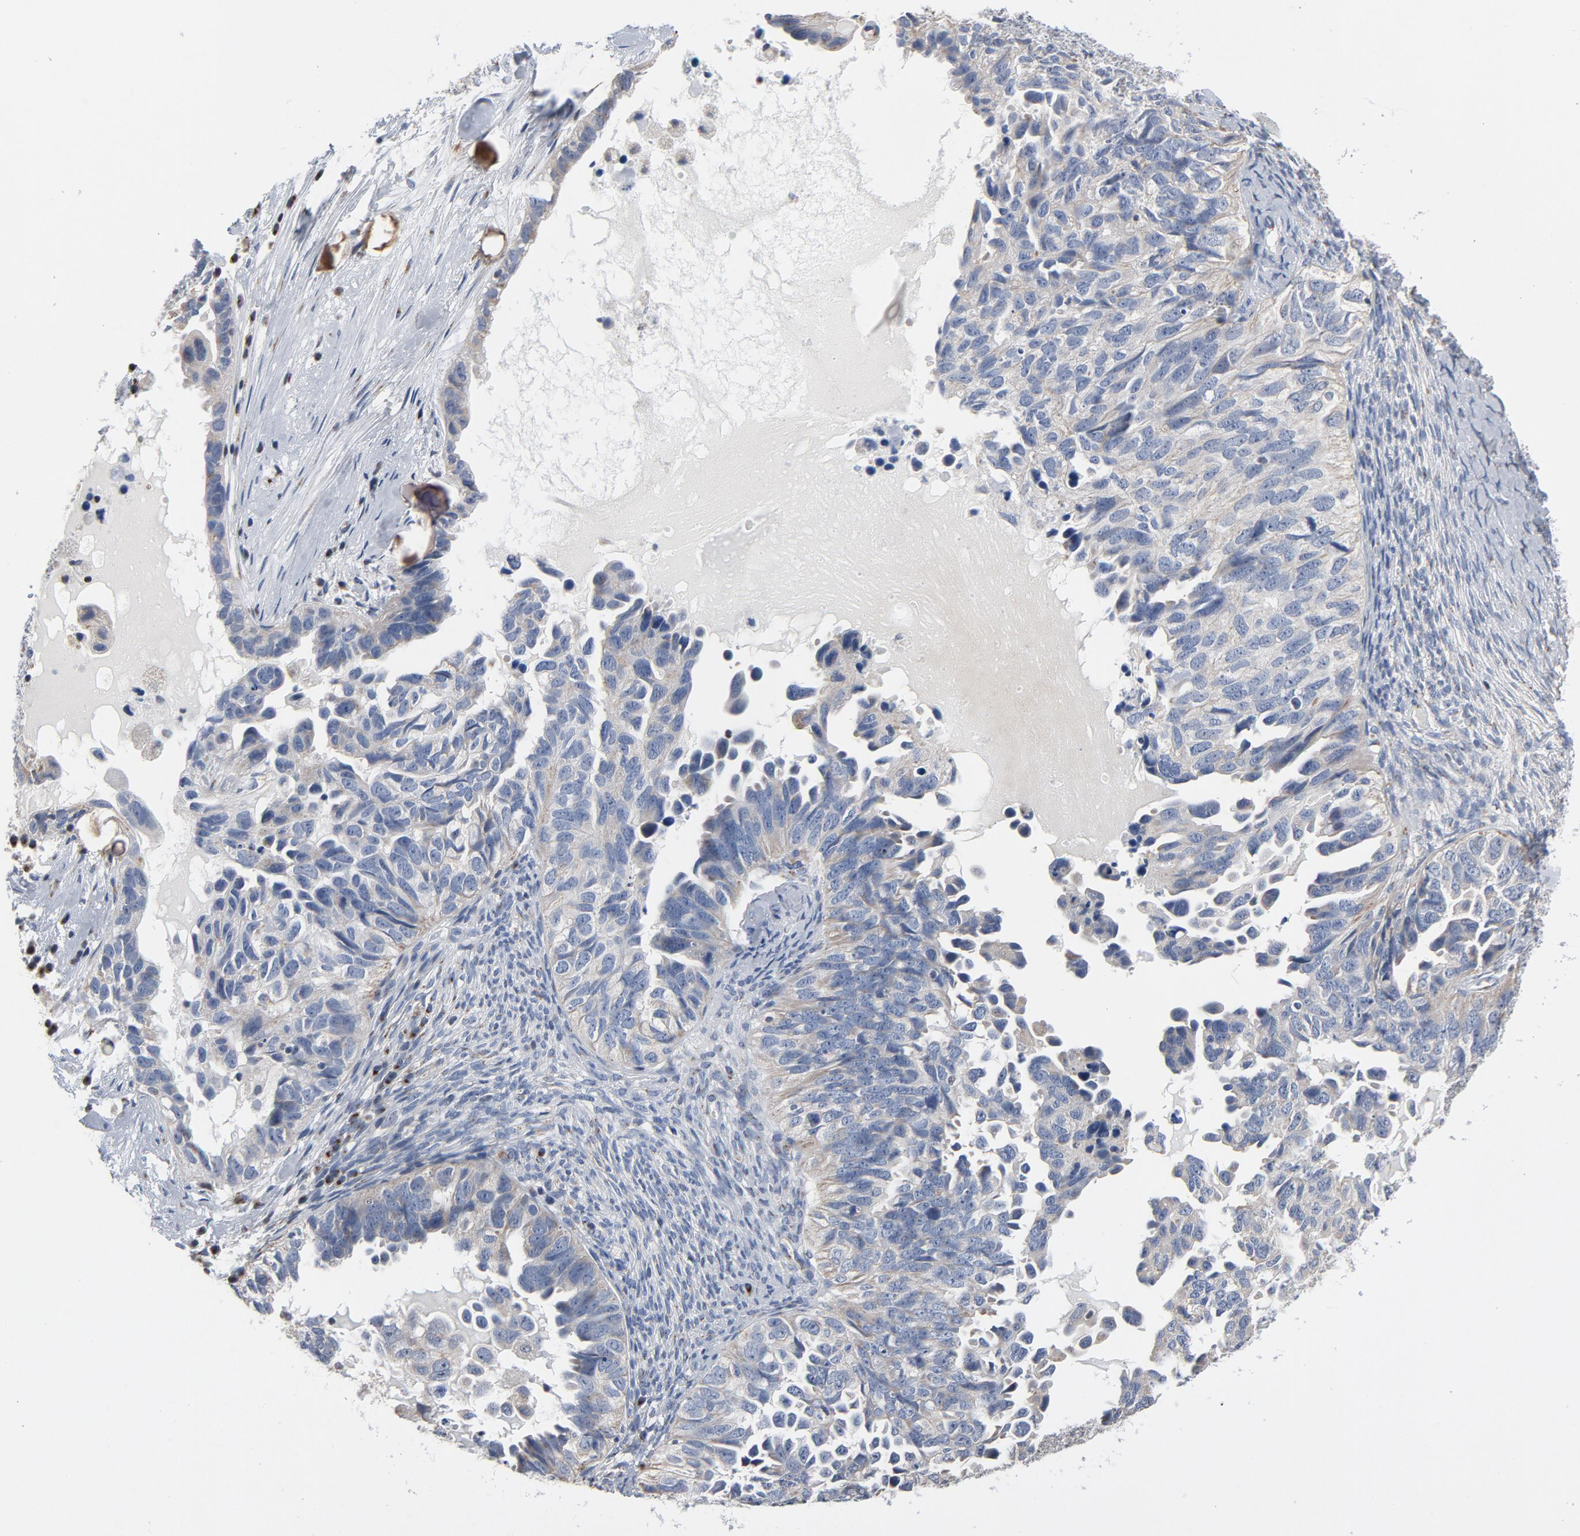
{"staining": {"intensity": "moderate", "quantity": "25%-75%", "location": "cytoplasmic/membranous"}, "tissue": "ovarian cancer", "cell_type": "Tumor cells", "image_type": "cancer", "snomed": [{"axis": "morphology", "description": "Cystadenocarcinoma, serous, NOS"}, {"axis": "topography", "description": "Ovary"}], "caption": "Ovarian serous cystadenocarcinoma stained with IHC reveals moderate cytoplasmic/membranous positivity in approximately 25%-75% of tumor cells.", "gene": "YIPF6", "patient": {"sex": "female", "age": 82}}